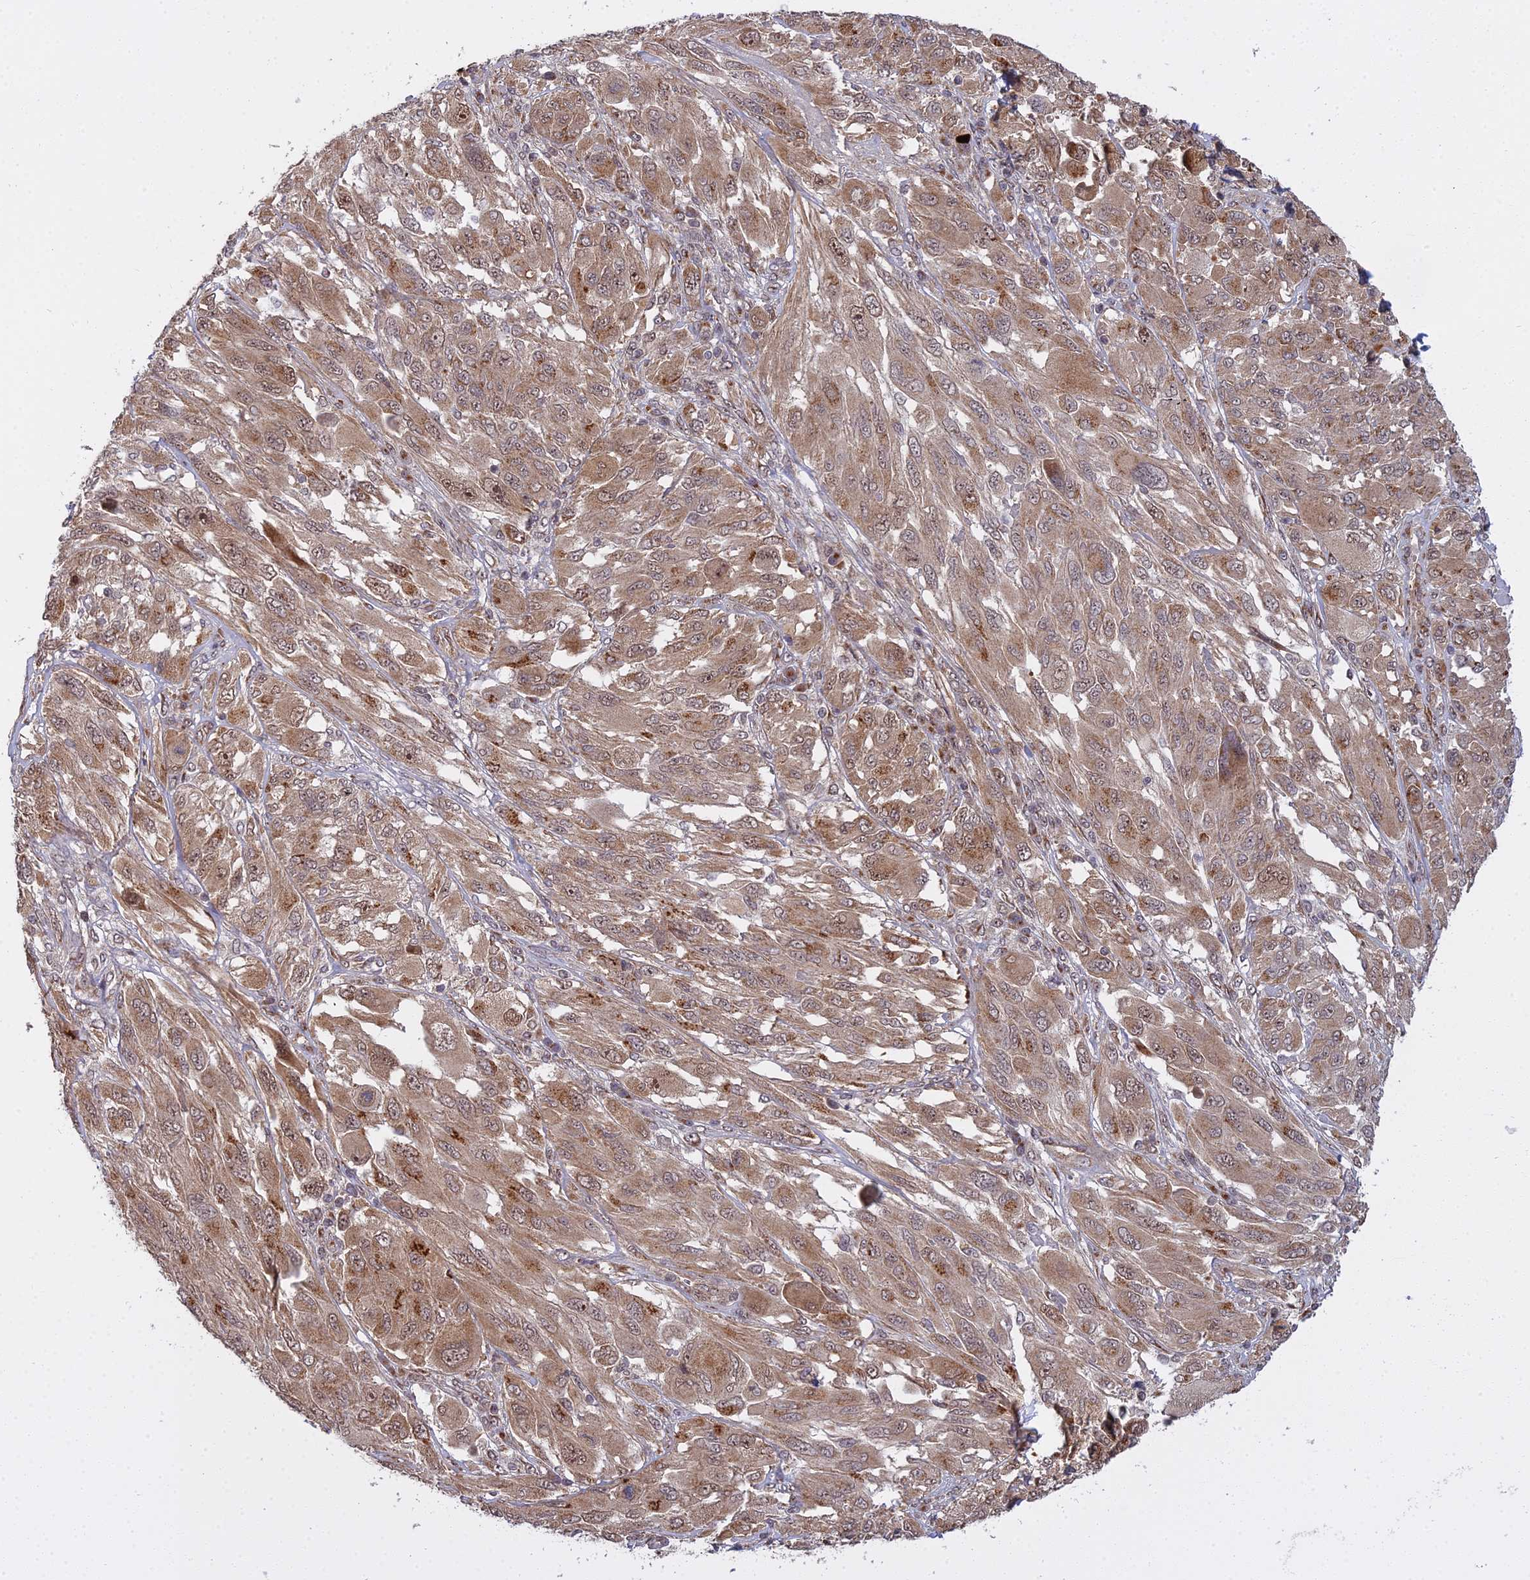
{"staining": {"intensity": "moderate", "quantity": ">75%", "location": "cytoplasmic/membranous,nuclear"}, "tissue": "melanoma", "cell_type": "Tumor cells", "image_type": "cancer", "snomed": [{"axis": "morphology", "description": "Malignant melanoma, NOS"}, {"axis": "topography", "description": "Skin"}], "caption": "A medium amount of moderate cytoplasmic/membranous and nuclear staining is appreciated in about >75% of tumor cells in melanoma tissue.", "gene": "MEOX1", "patient": {"sex": "female", "age": 91}}